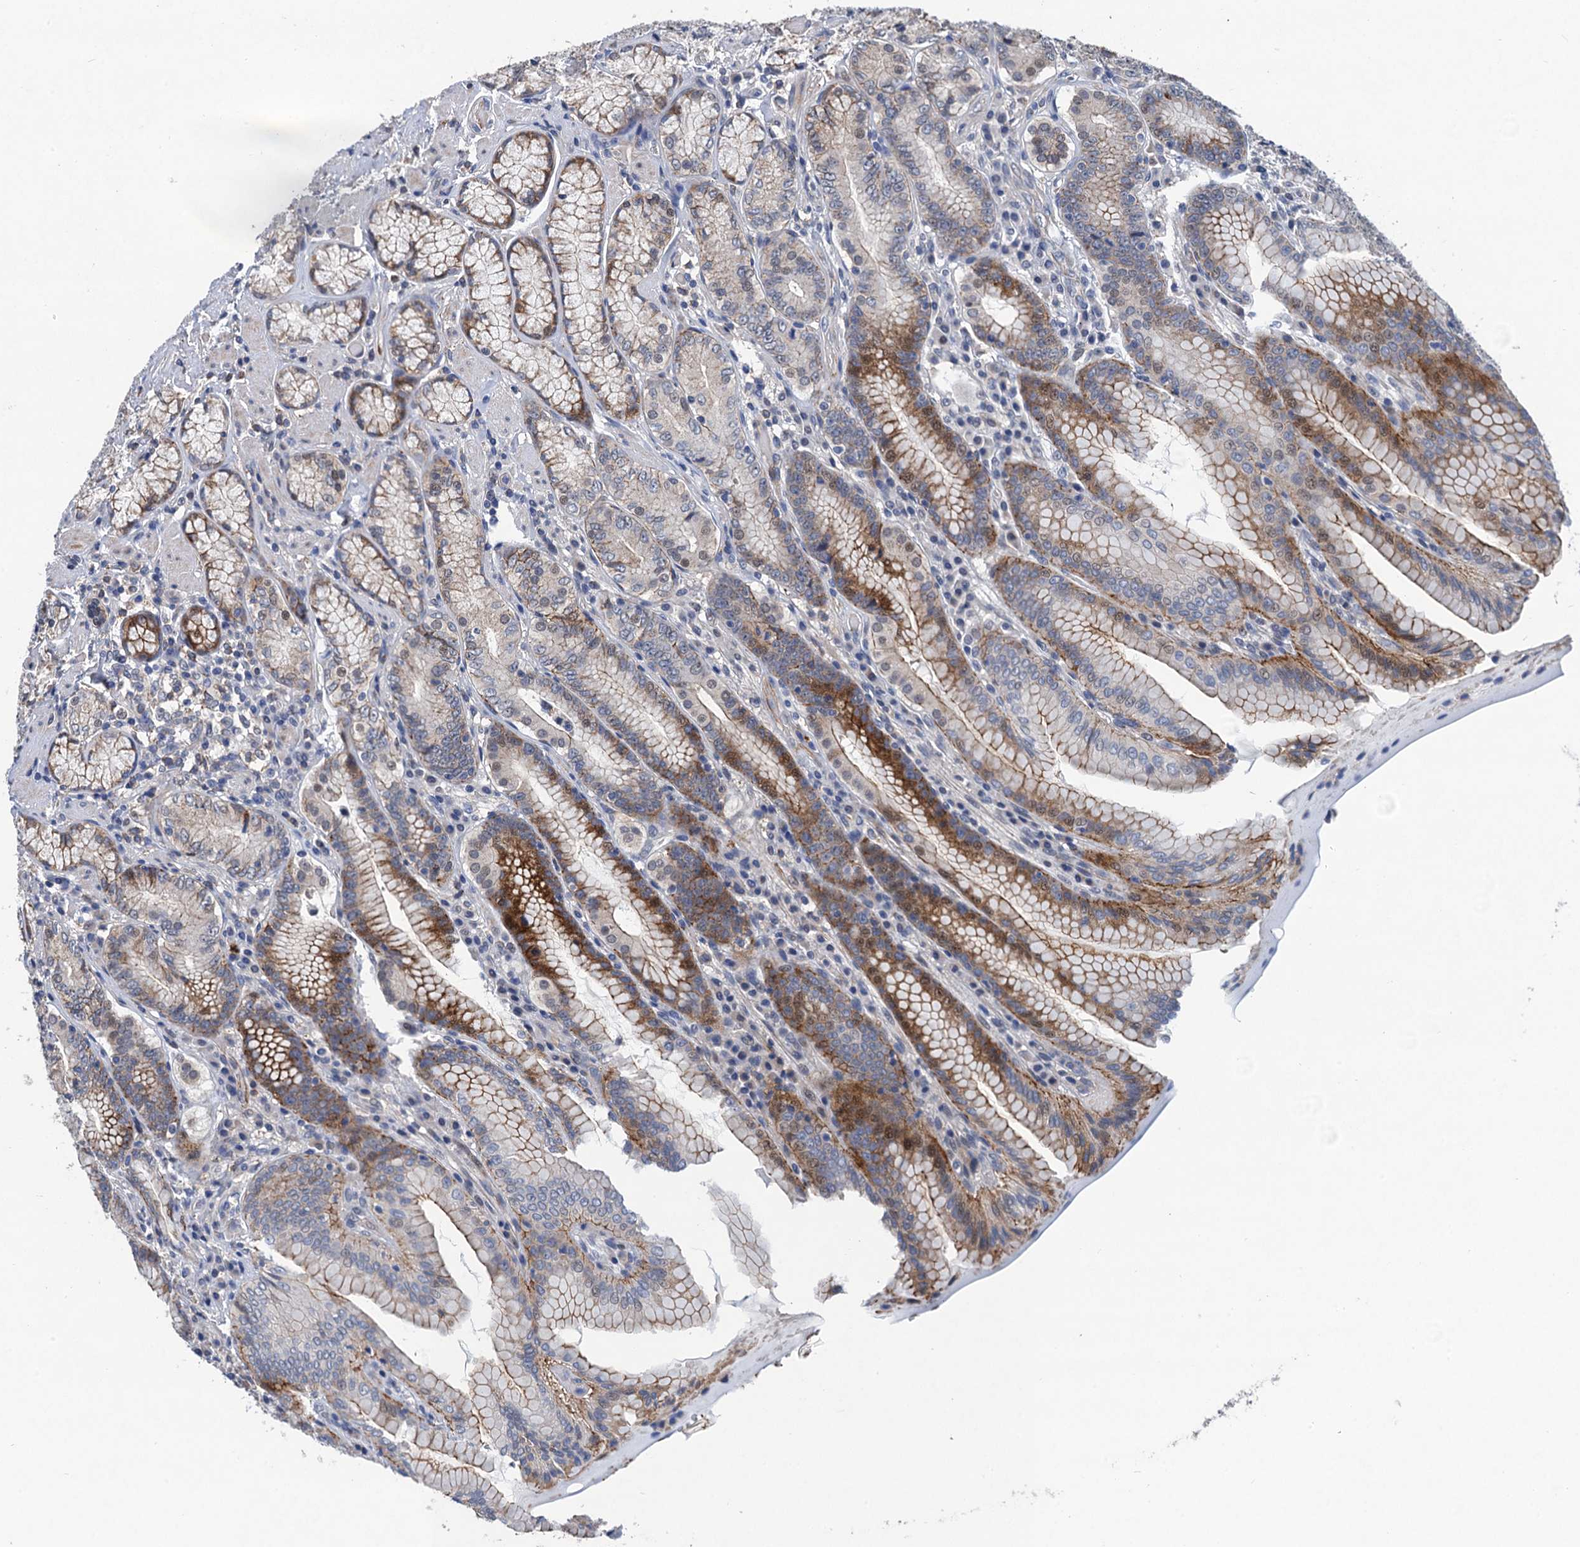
{"staining": {"intensity": "moderate", "quantity": "<25%", "location": "cytoplasmic/membranous"}, "tissue": "stomach", "cell_type": "Glandular cells", "image_type": "normal", "snomed": [{"axis": "morphology", "description": "Normal tissue, NOS"}, {"axis": "topography", "description": "Stomach, upper"}, {"axis": "topography", "description": "Stomach, lower"}], "caption": "The photomicrograph exhibits staining of unremarkable stomach, revealing moderate cytoplasmic/membranous protein staining (brown color) within glandular cells. (DAB (3,3'-diaminobenzidine) = brown stain, brightfield microscopy at high magnification).", "gene": "TRAF7", "patient": {"sex": "female", "age": 76}}